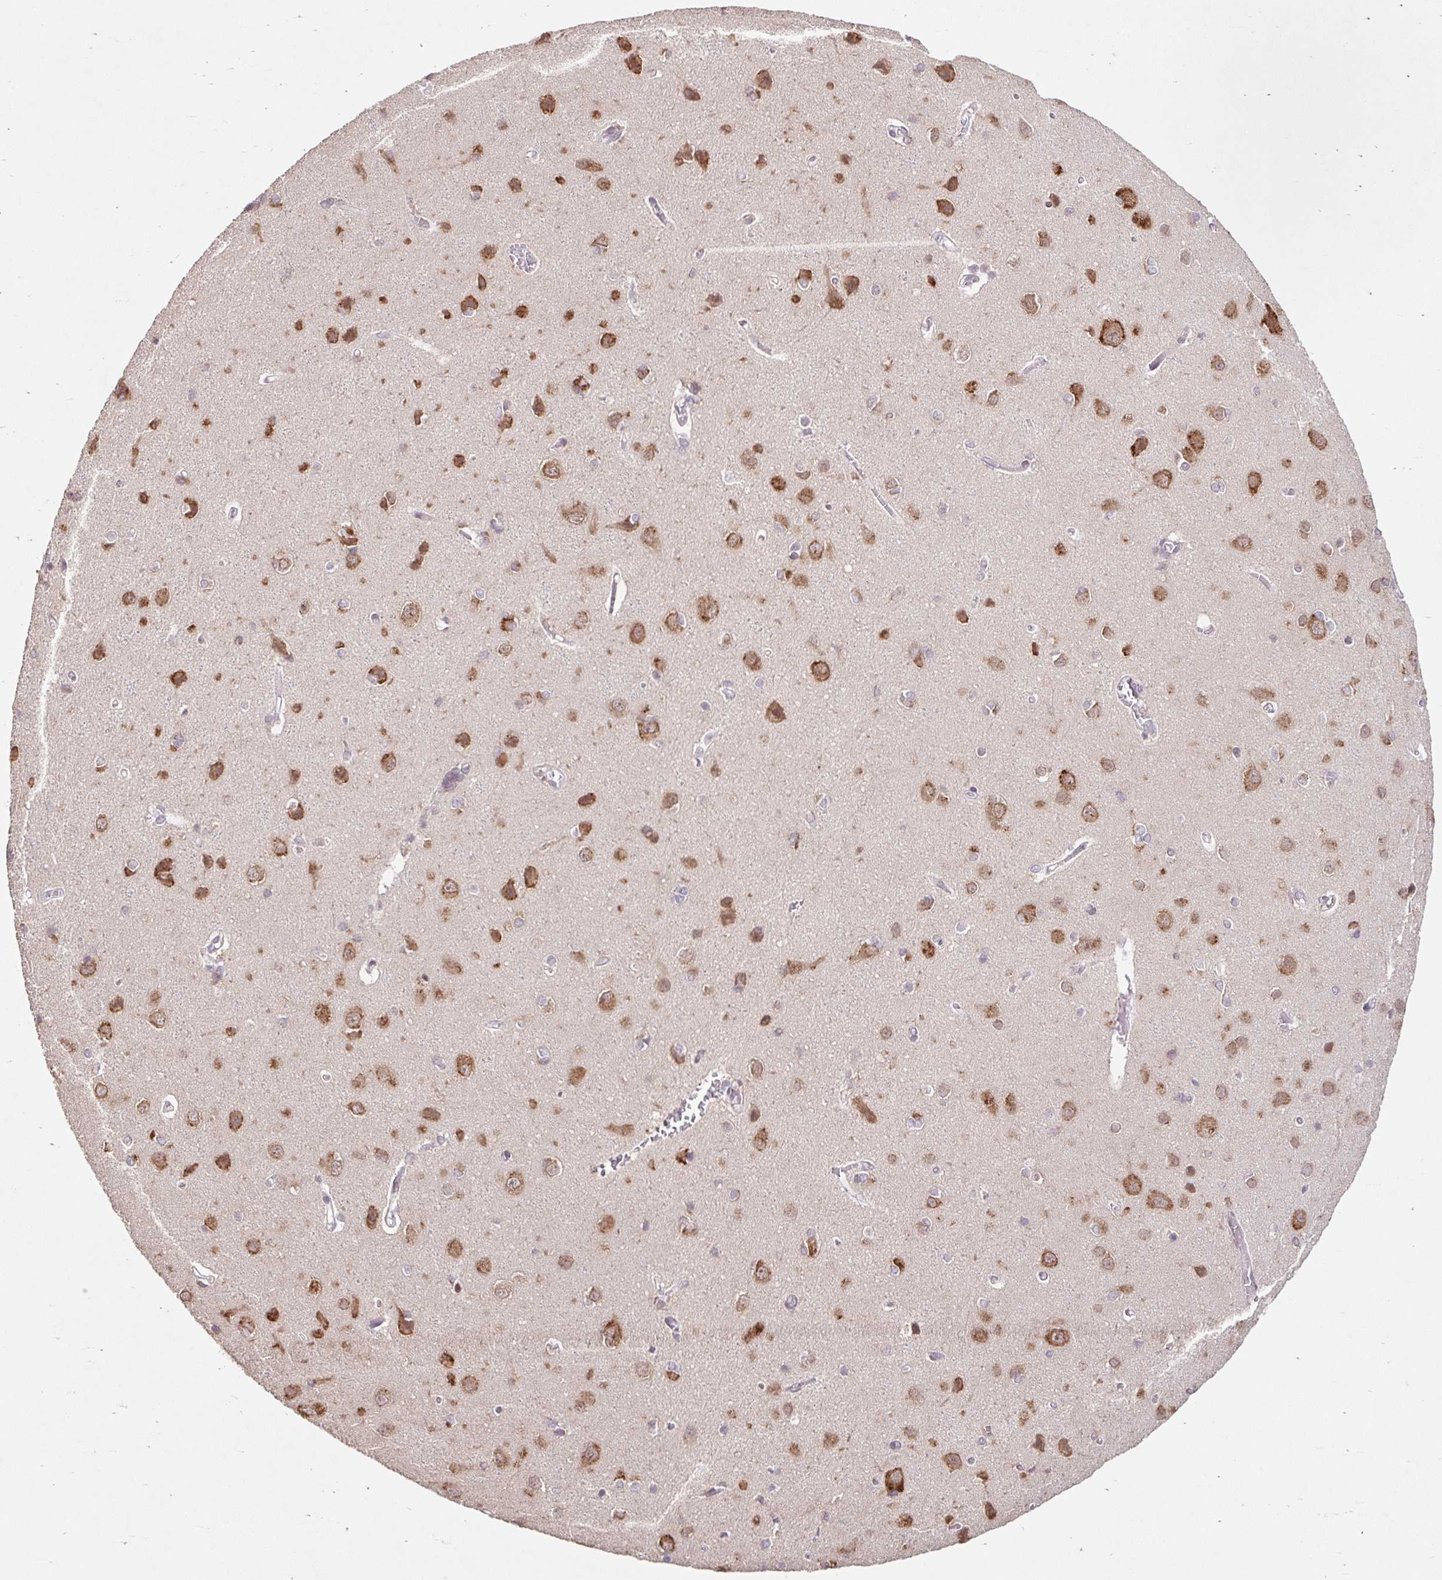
{"staining": {"intensity": "negative", "quantity": "none", "location": "none"}, "tissue": "cerebral cortex", "cell_type": "Endothelial cells", "image_type": "normal", "snomed": [{"axis": "morphology", "description": "Normal tissue, NOS"}, {"axis": "topography", "description": "Cerebral cortex"}], "caption": "Endothelial cells are negative for protein expression in benign human cerebral cortex. (Immunohistochemistry, brightfield microscopy, high magnification).", "gene": "HFE", "patient": {"sex": "male", "age": 37}}